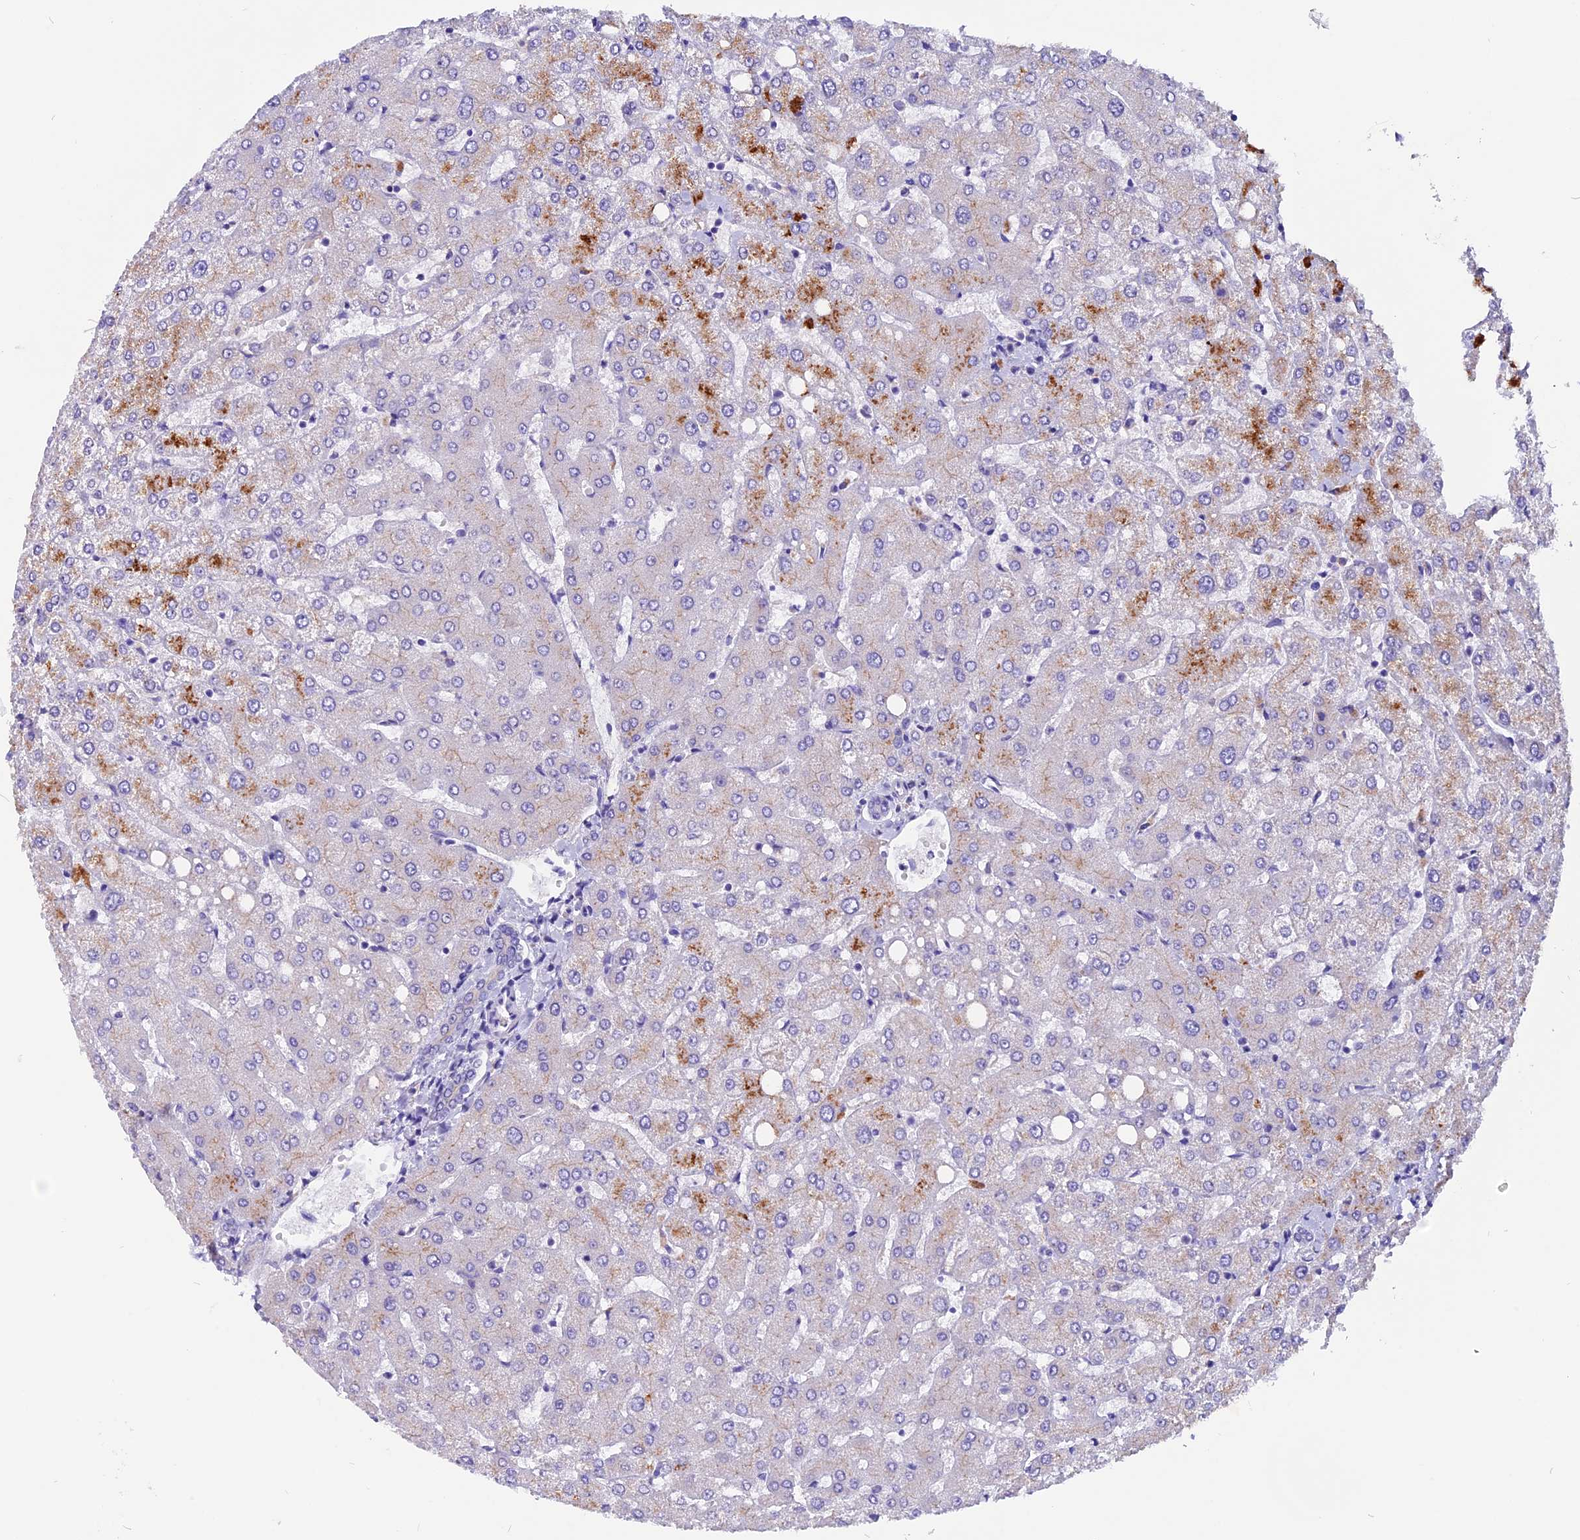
{"staining": {"intensity": "negative", "quantity": "none", "location": "none"}, "tissue": "liver", "cell_type": "Cholangiocytes", "image_type": "normal", "snomed": [{"axis": "morphology", "description": "Normal tissue, NOS"}, {"axis": "topography", "description": "Liver"}], "caption": "Human liver stained for a protein using immunohistochemistry (IHC) demonstrates no positivity in cholangiocytes.", "gene": "CCBE1", "patient": {"sex": "female", "age": 54}}